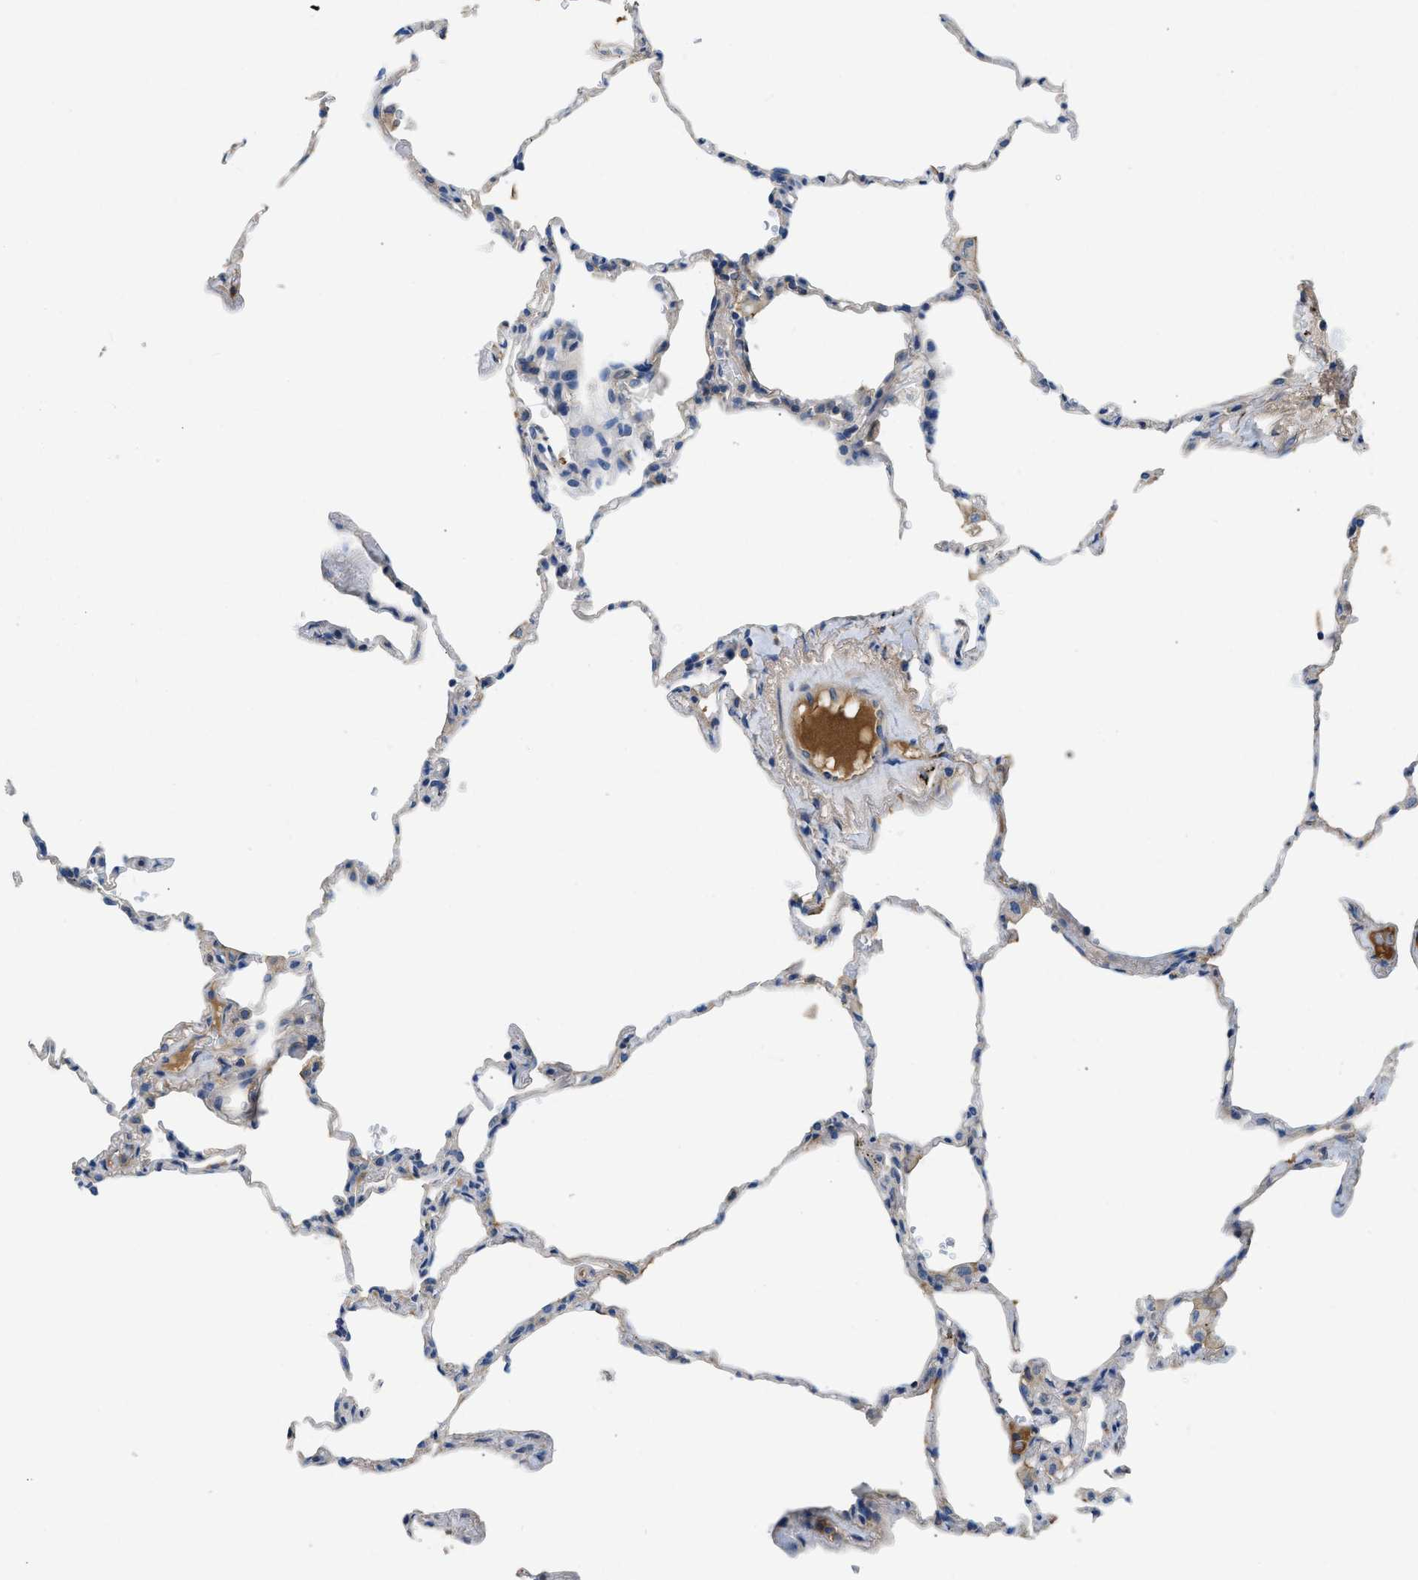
{"staining": {"intensity": "negative", "quantity": "none", "location": "none"}, "tissue": "lung", "cell_type": "Alveolar cells", "image_type": "normal", "snomed": [{"axis": "morphology", "description": "Normal tissue, NOS"}, {"axis": "topography", "description": "Lung"}], "caption": "This is a photomicrograph of IHC staining of unremarkable lung, which shows no expression in alveolar cells. (DAB IHC visualized using brightfield microscopy, high magnification).", "gene": "C1S", "patient": {"sex": "male", "age": 59}}